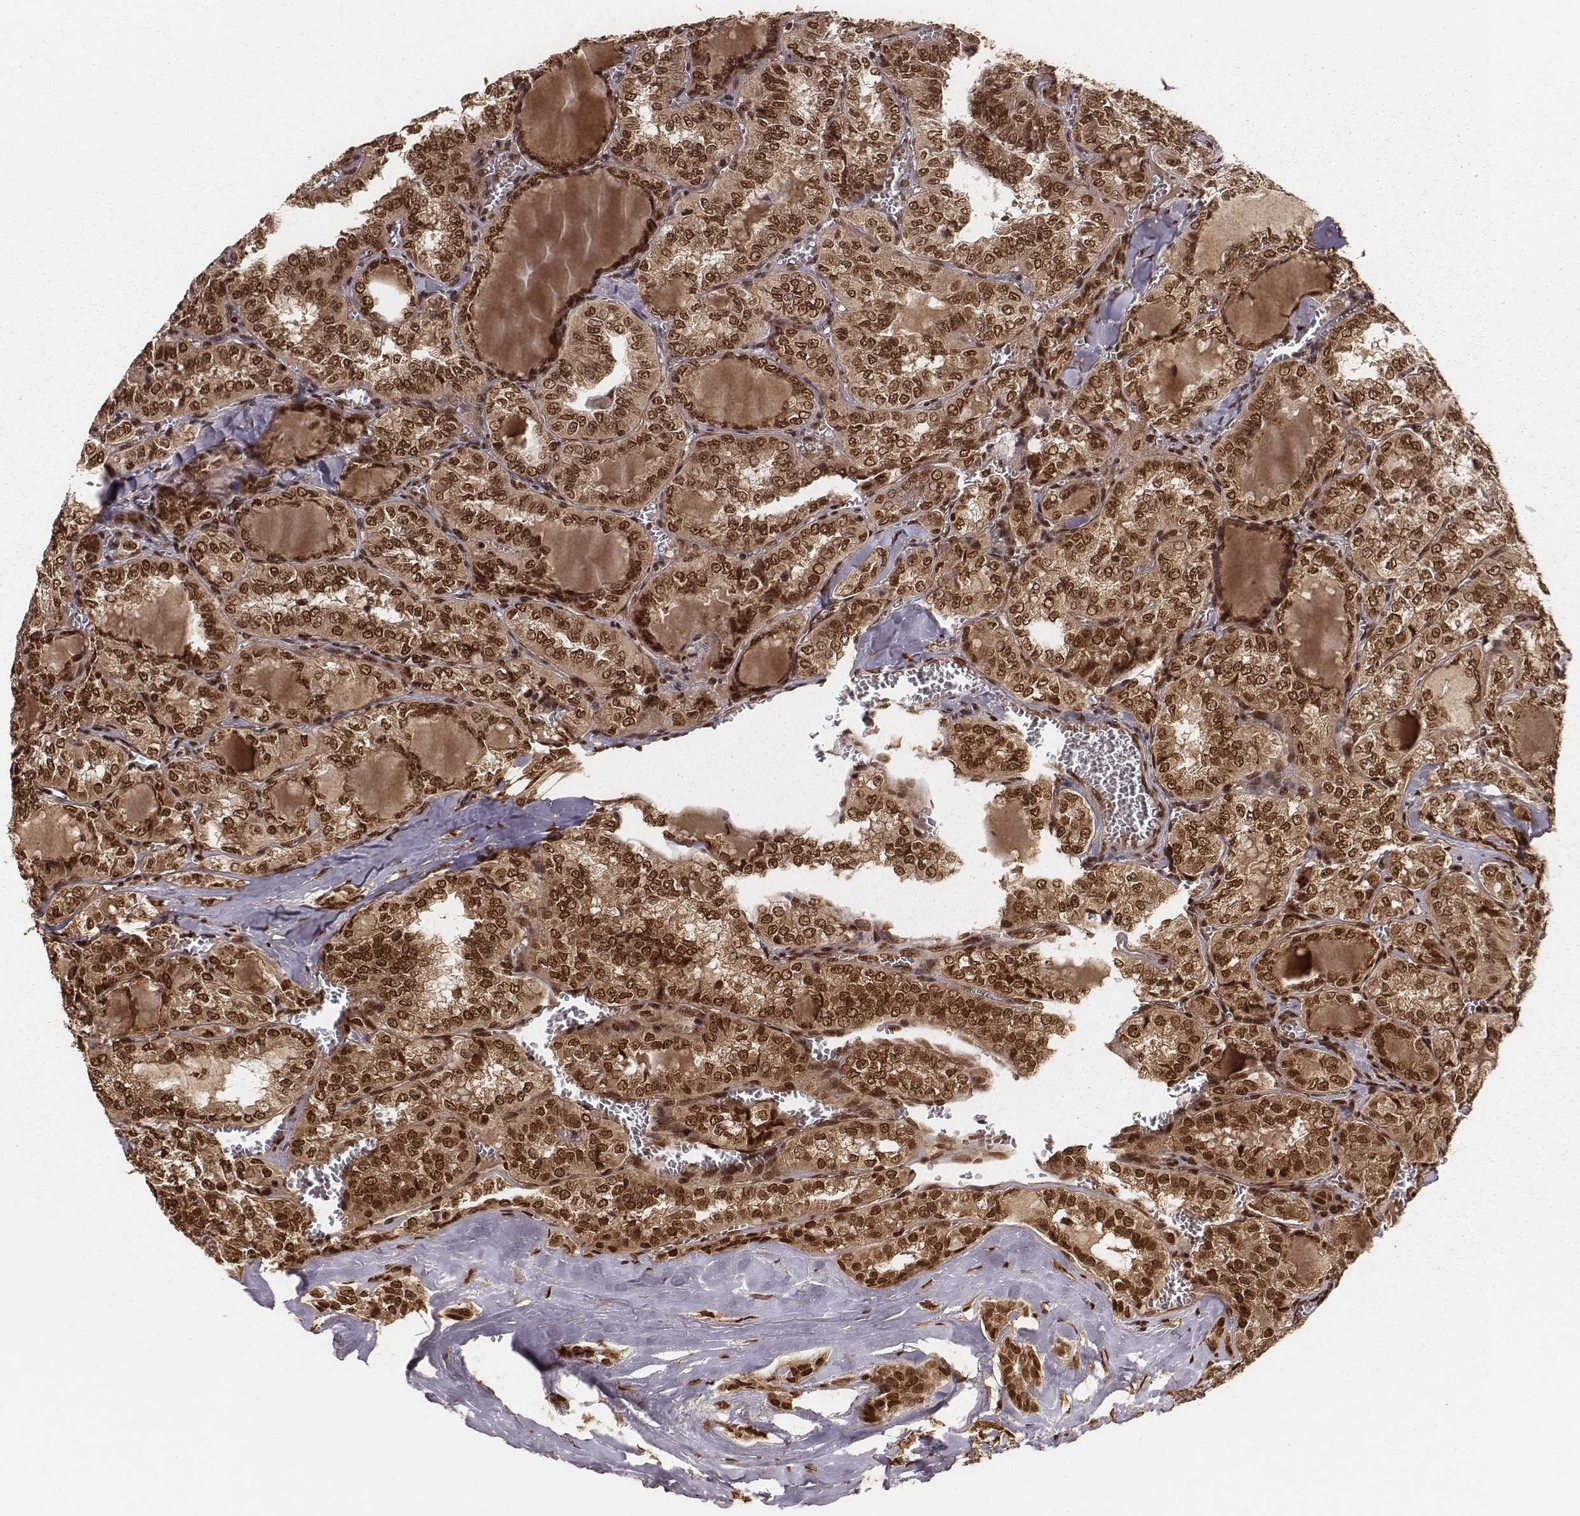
{"staining": {"intensity": "moderate", "quantity": ">75%", "location": "cytoplasmic/membranous,nuclear"}, "tissue": "thyroid cancer", "cell_type": "Tumor cells", "image_type": "cancer", "snomed": [{"axis": "morphology", "description": "Papillary adenocarcinoma, NOS"}, {"axis": "topography", "description": "Thyroid gland"}], "caption": "Immunohistochemical staining of thyroid cancer shows moderate cytoplasmic/membranous and nuclear protein staining in about >75% of tumor cells.", "gene": "NFX1", "patient": {"sex": "female", "age": 41}}